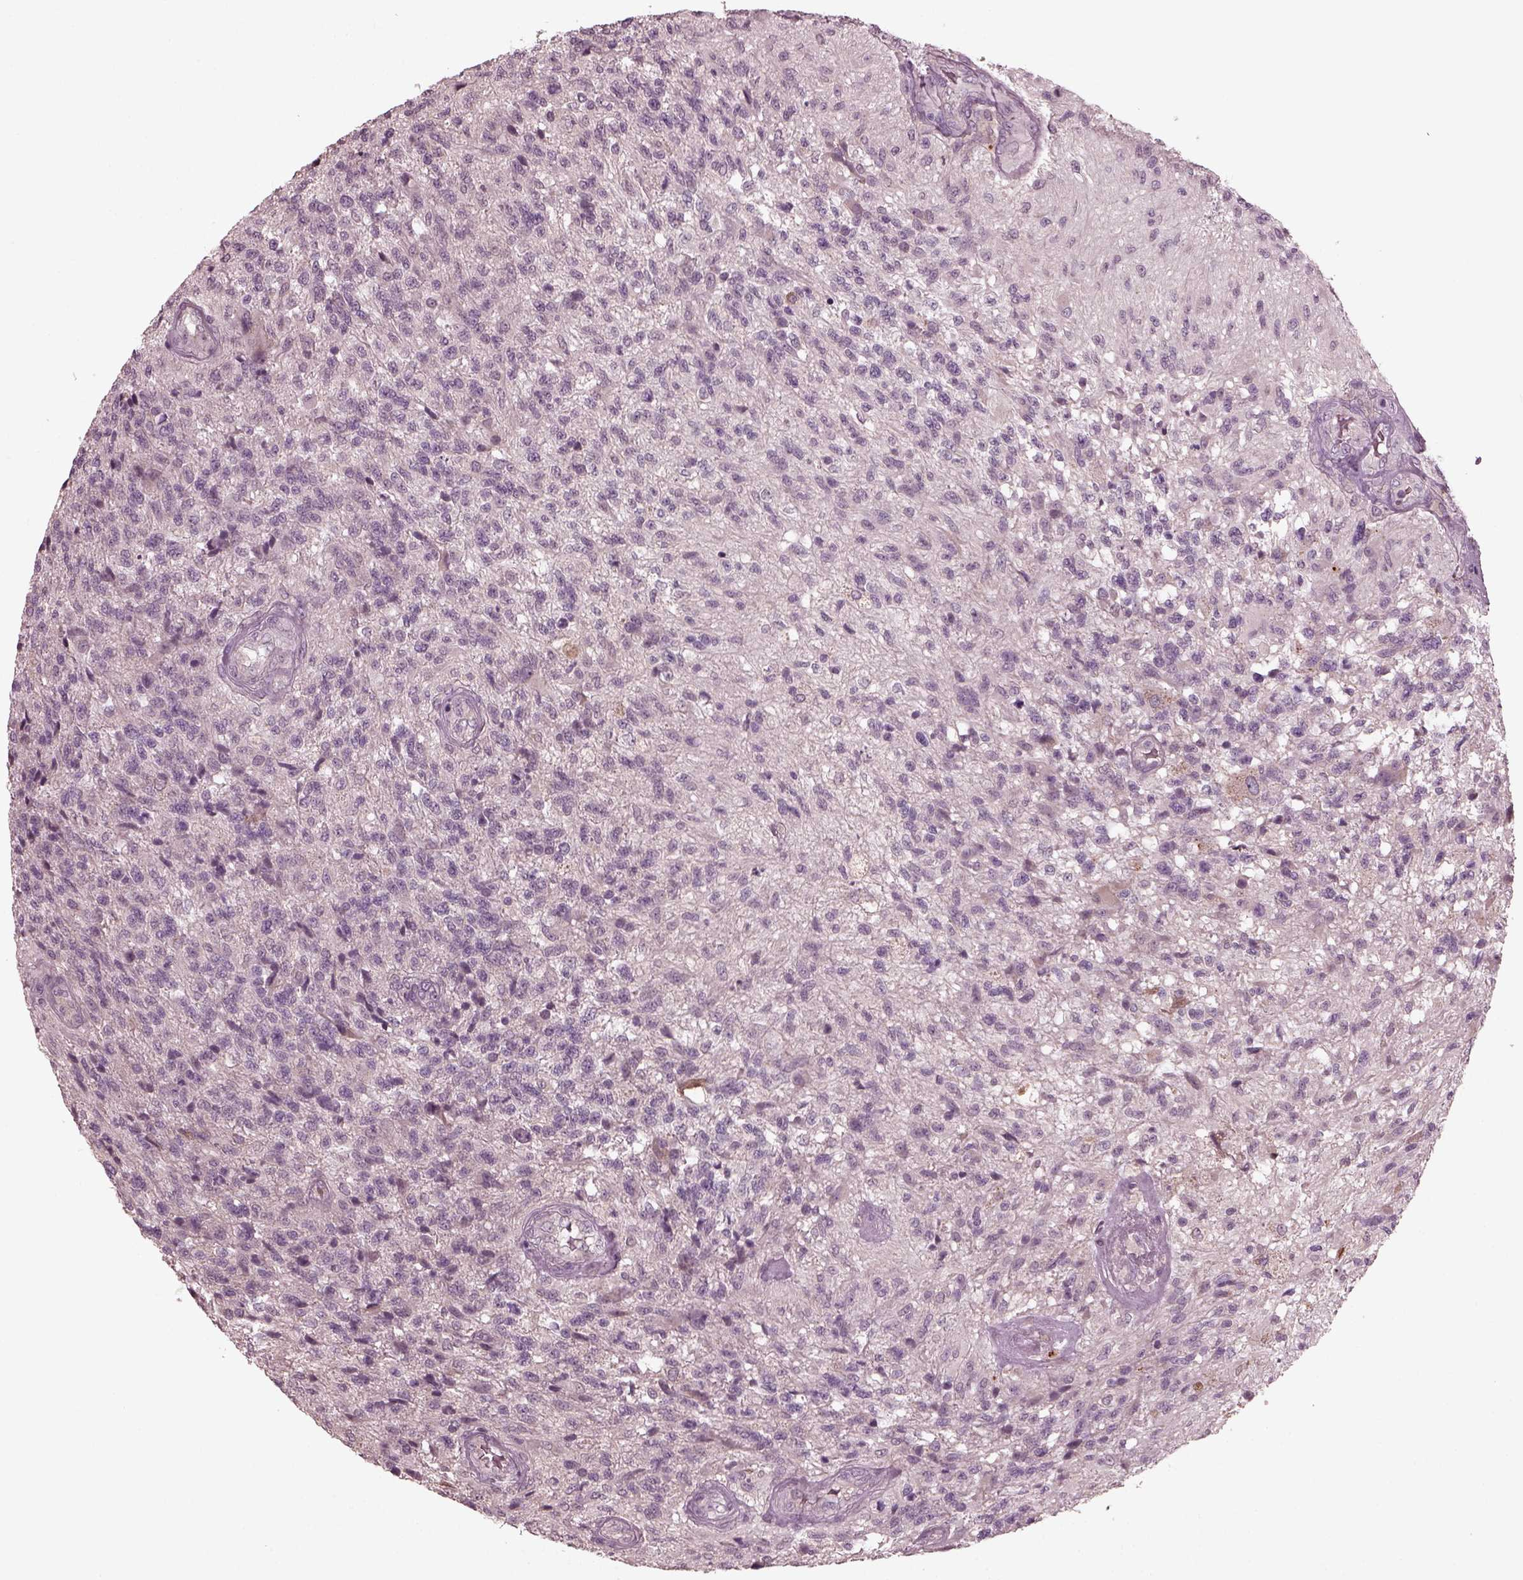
{"staining": {"intensity": "negative", "quantity": "none", "location": "none"}, "tissue": "glioma", "cell_type": "Tumor cells", "image_type": "cancer", "snomed": [{"axis": "morphology", "description": "Glioma, malignant, High grade"}, {"axis": "topography", "description": "Brain"}], "caption": "This is a micrograph of immunohistochemistry staining of malignant high-grade glioma, which shows no expression in tumor cells.", "gene": "PORCN", "patient": {"sex": "male", "age": 56}}